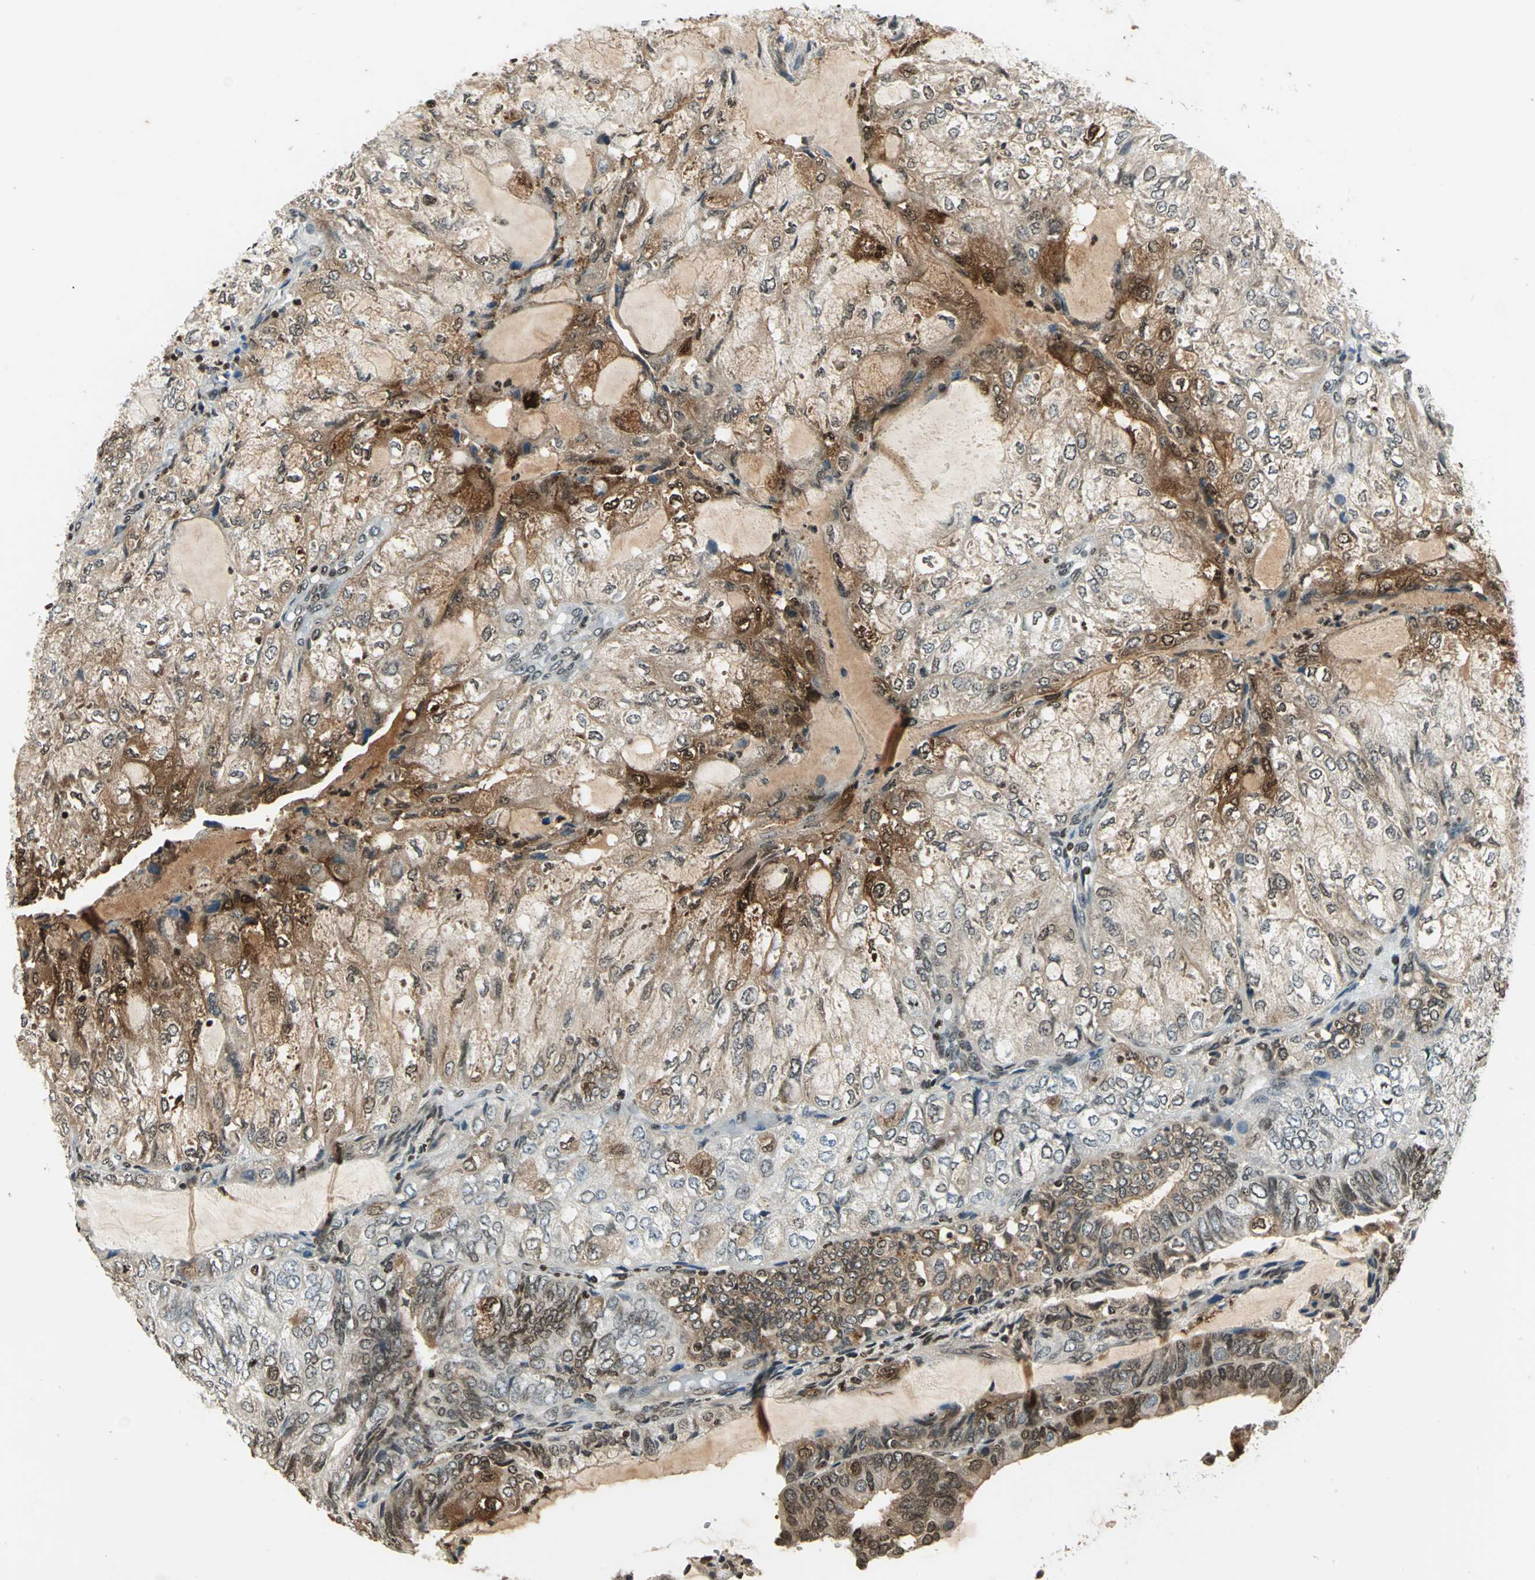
{"staining": {"intensity": "moderate", "quantity": ">75%", "location": "cytoplasmic/membranous,nuclear"}, "tissue": "endometrial cancer", "cell_type": "Tumor cells", "image_type": "cancer", "snomed": [{"axis": "morphology", "description": "Adenocarcinoma, NOS"}, {"axis": "topography", "description": "Endometrium"}], "caption": "This is an image of IHC staining of adenocarcinoma (endometrial), which shows moderate expression in the cytoplasmic/membranous and nuclear of tumor cells.", "gene": "LGALS3", "patient": {"sex": "female", "age": 81}}